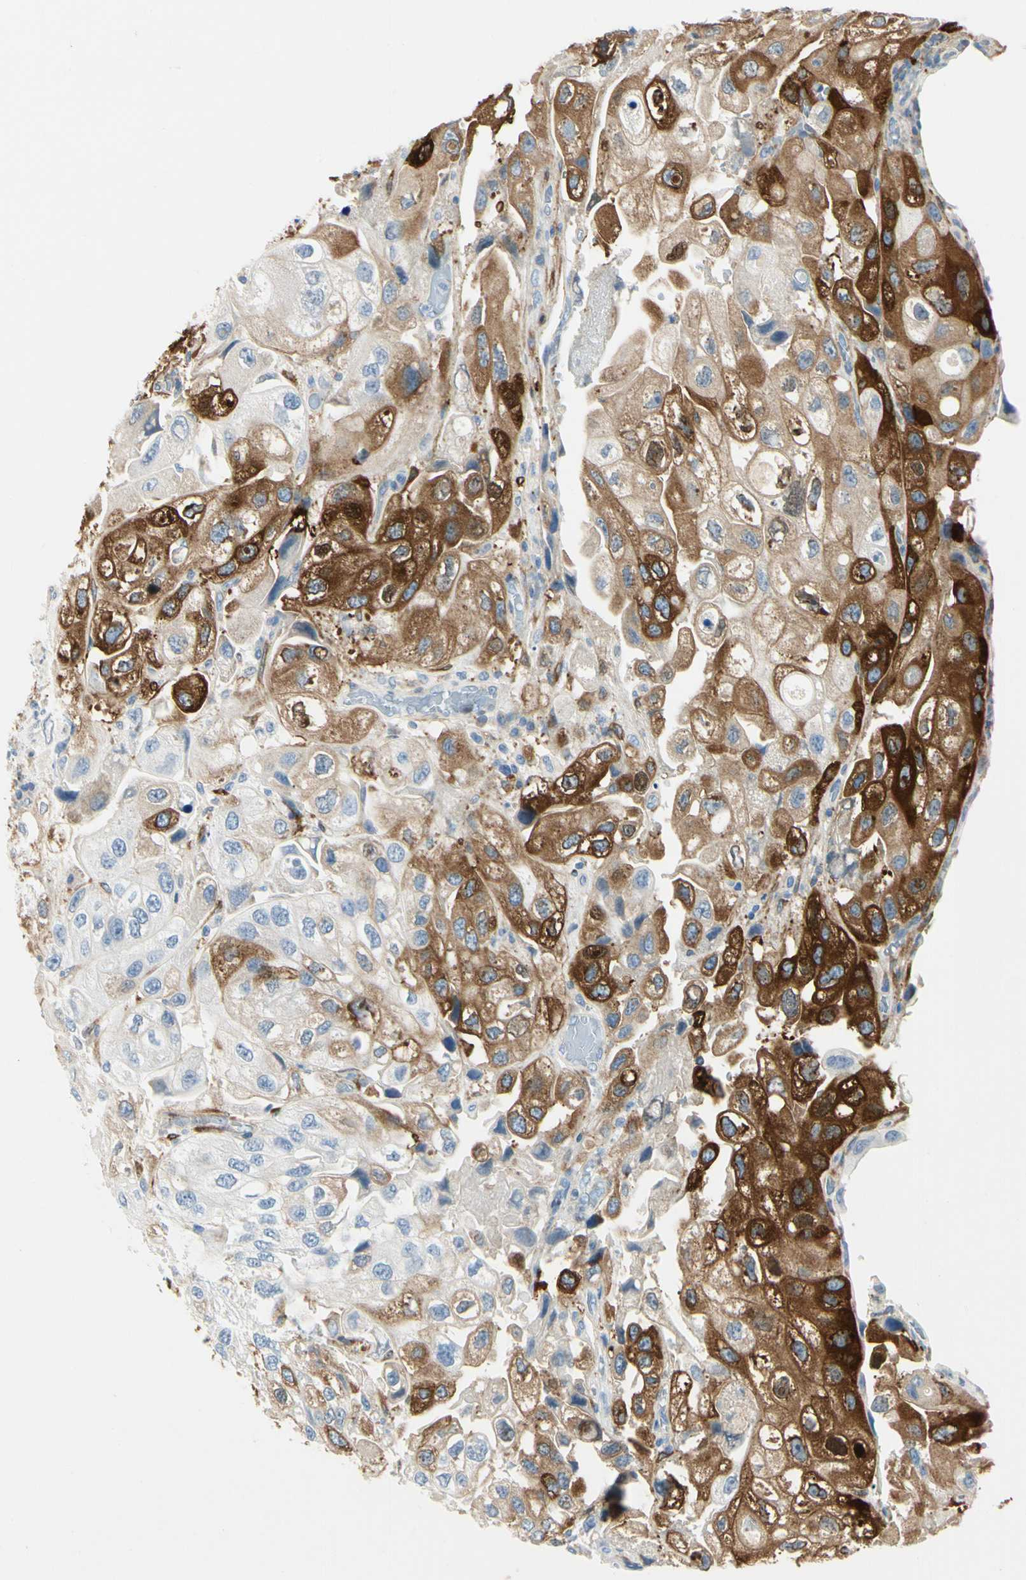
{"staining": {"intensity": "strong", "quantity": "25%-75%", "location": "cytoplasmic/membranous"}, "tissue": "urothelial cancer", "cell_type": "Tumor cells", "image_type": "cancer", "snomed": [{"axis": "morphology", "description": "Urothelial carcinoma, High grade"}, {"axis": "topography", "description": "Urinary bladder"}], "caption": "IHC micrograph of urothelial cancer stained for a protein (brown), which exhibits high levels of strong cytoplasmic/membranous positivity in about 25%-75% of tumor cells.", "gene": "AMPH", "patient": {"sex": "female", "age": 64}}